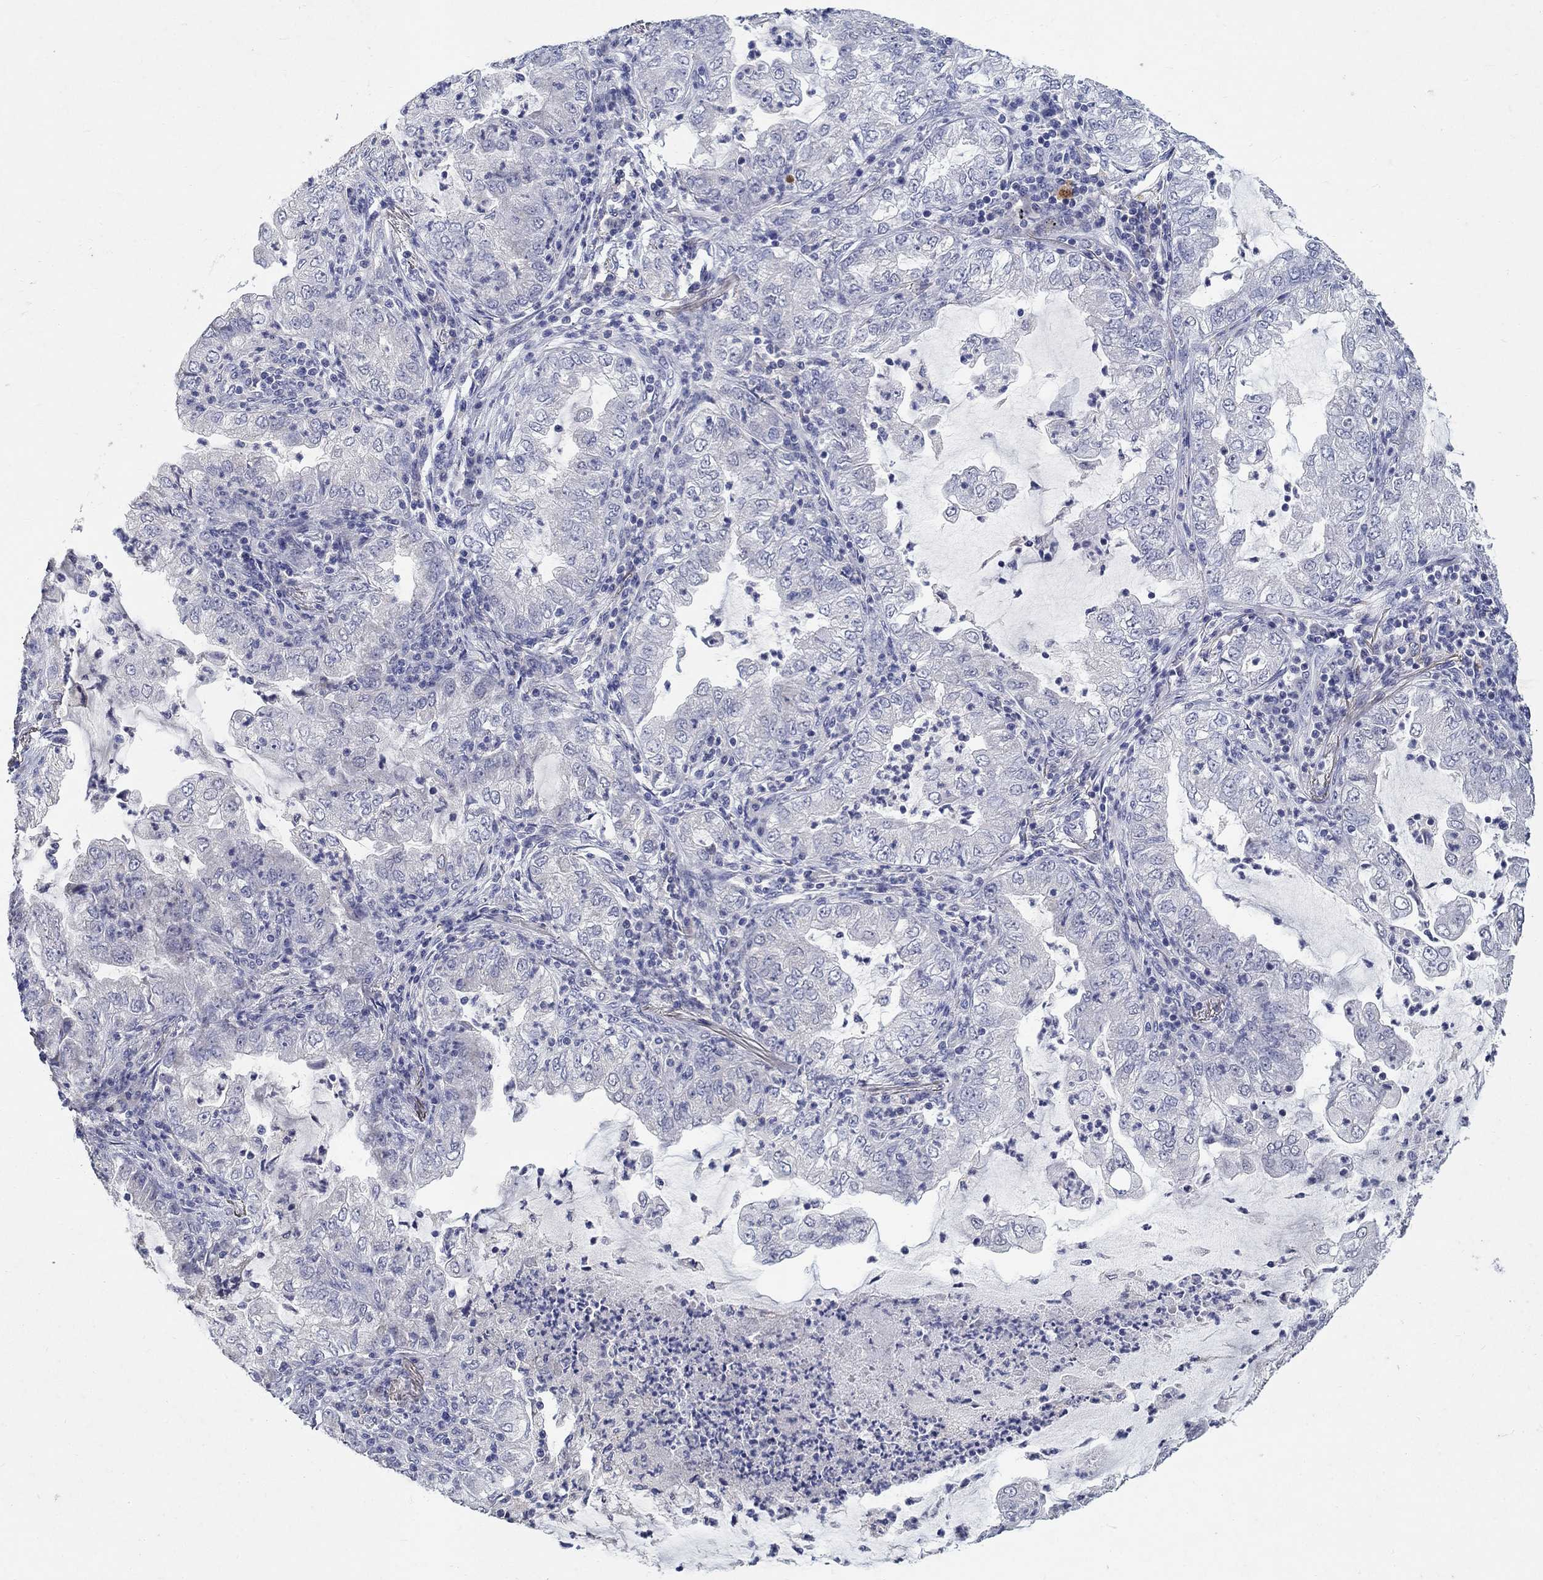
{"staining": {"intensity": "negative", "quantity": "none", "location": "none"}, "tissue": "lung cancer", "cell_type": "Tumor cells", "image_type": "cancer", "snomed": [{"axis": "morphology", "description": "Adenocarcinoma, NOS"}, {"axis": "topography", "description": "Lung"}], "caption": "A histopathology image of human lung adenocarcinoma is negative for staining in tumor cells.", "gene": "PROZ", "patient": {"sex": "female", "age": 73}}